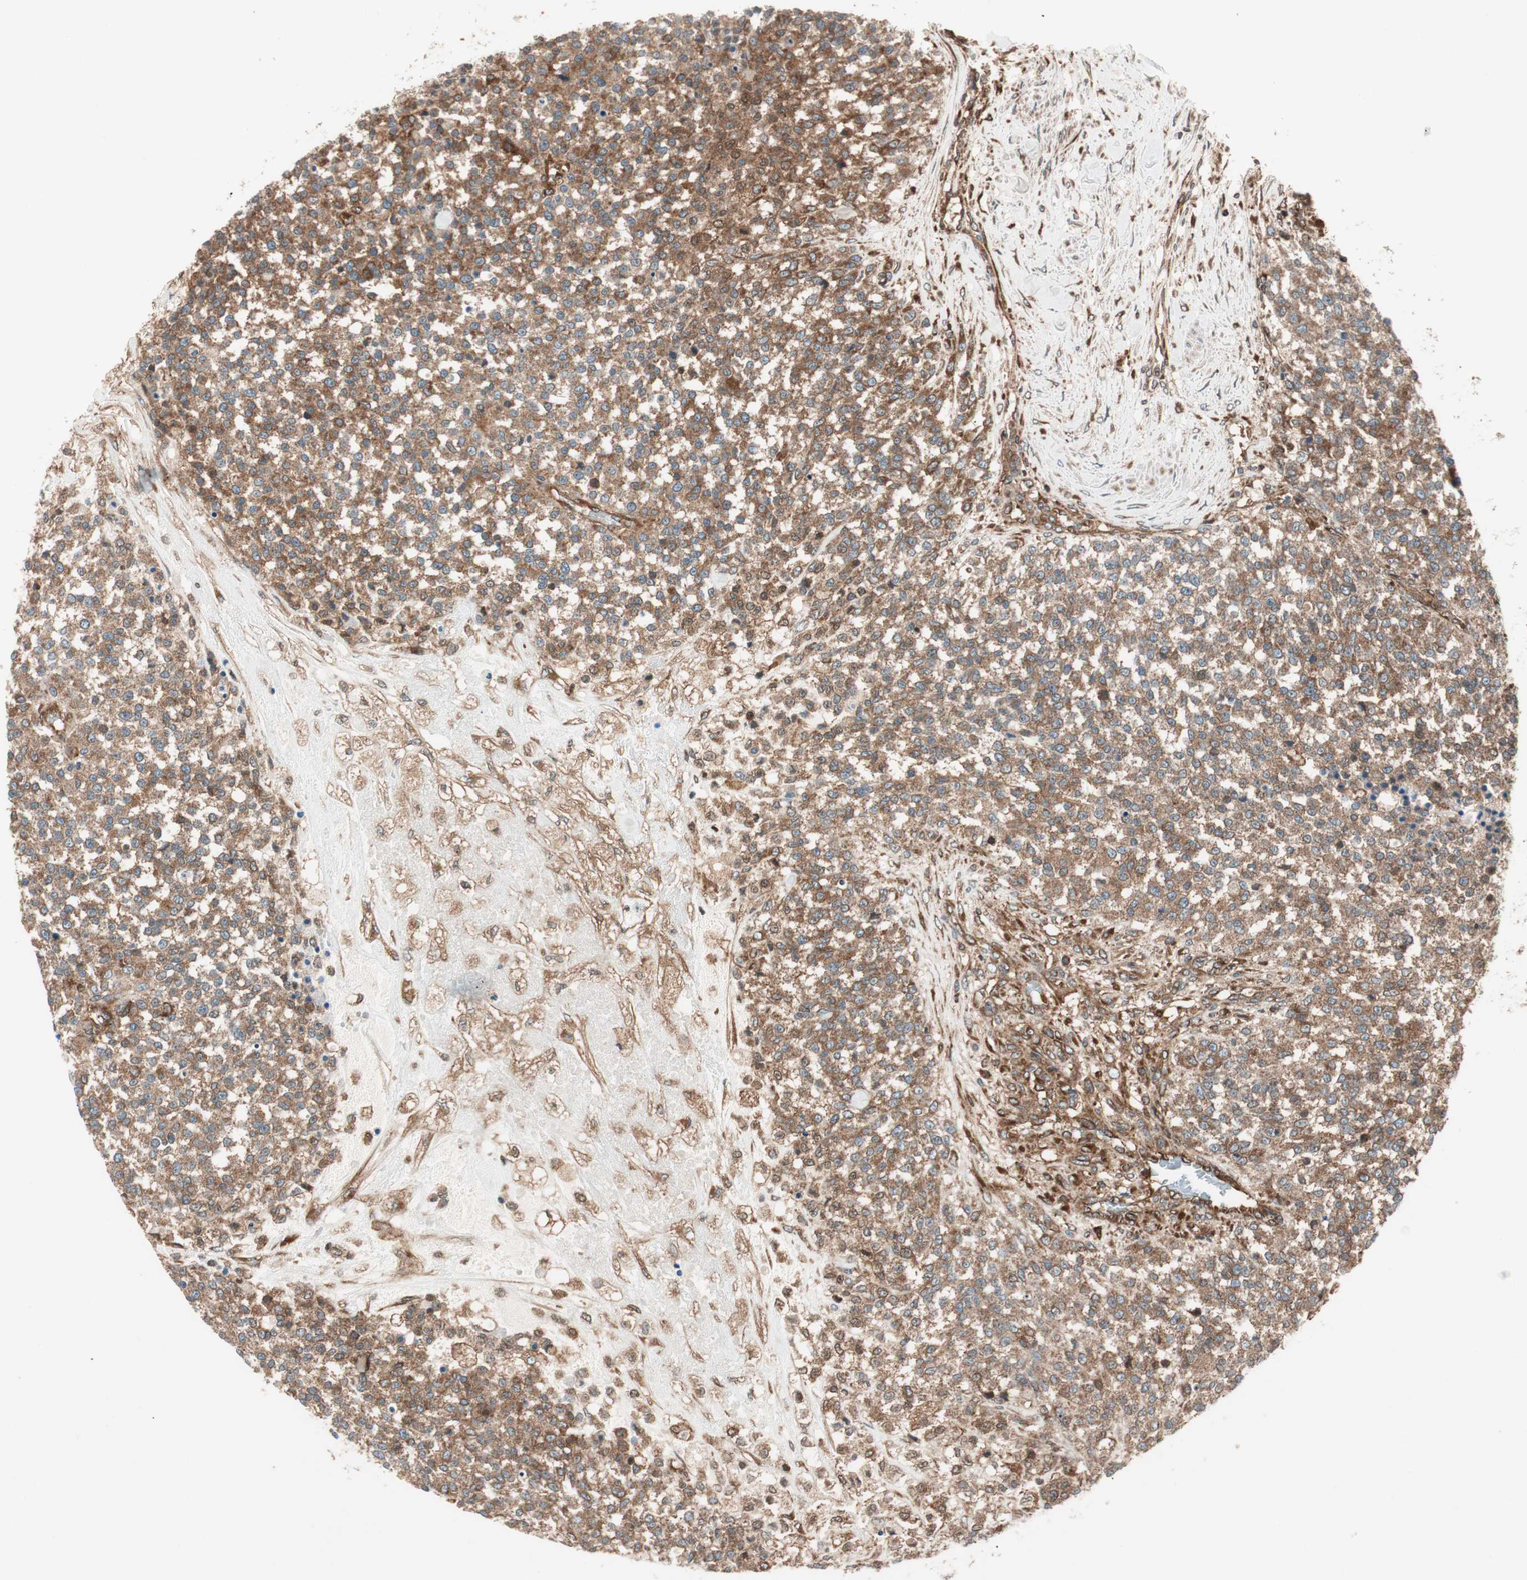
{"staining": {"intensity": "moderate", "quantity": ">75%", "location": "cytoplasmic/membranous"}, "tissue": "testis cancer", "cell_type": "Tumor cells", "image_type": "cancer", "snomed": [{"axis": "morphology", "description": "Seminoma, NOS"}, {"axis": "topography", "description": "Testis"}], "caption": "Protein analysis of seminoma (testis) tissue exhibits moderate cytoplasmic/membranous staining in about >75% of tumor cells.", "gene": "RAB5A", "patient": {"sex": "male", "age": 59}}